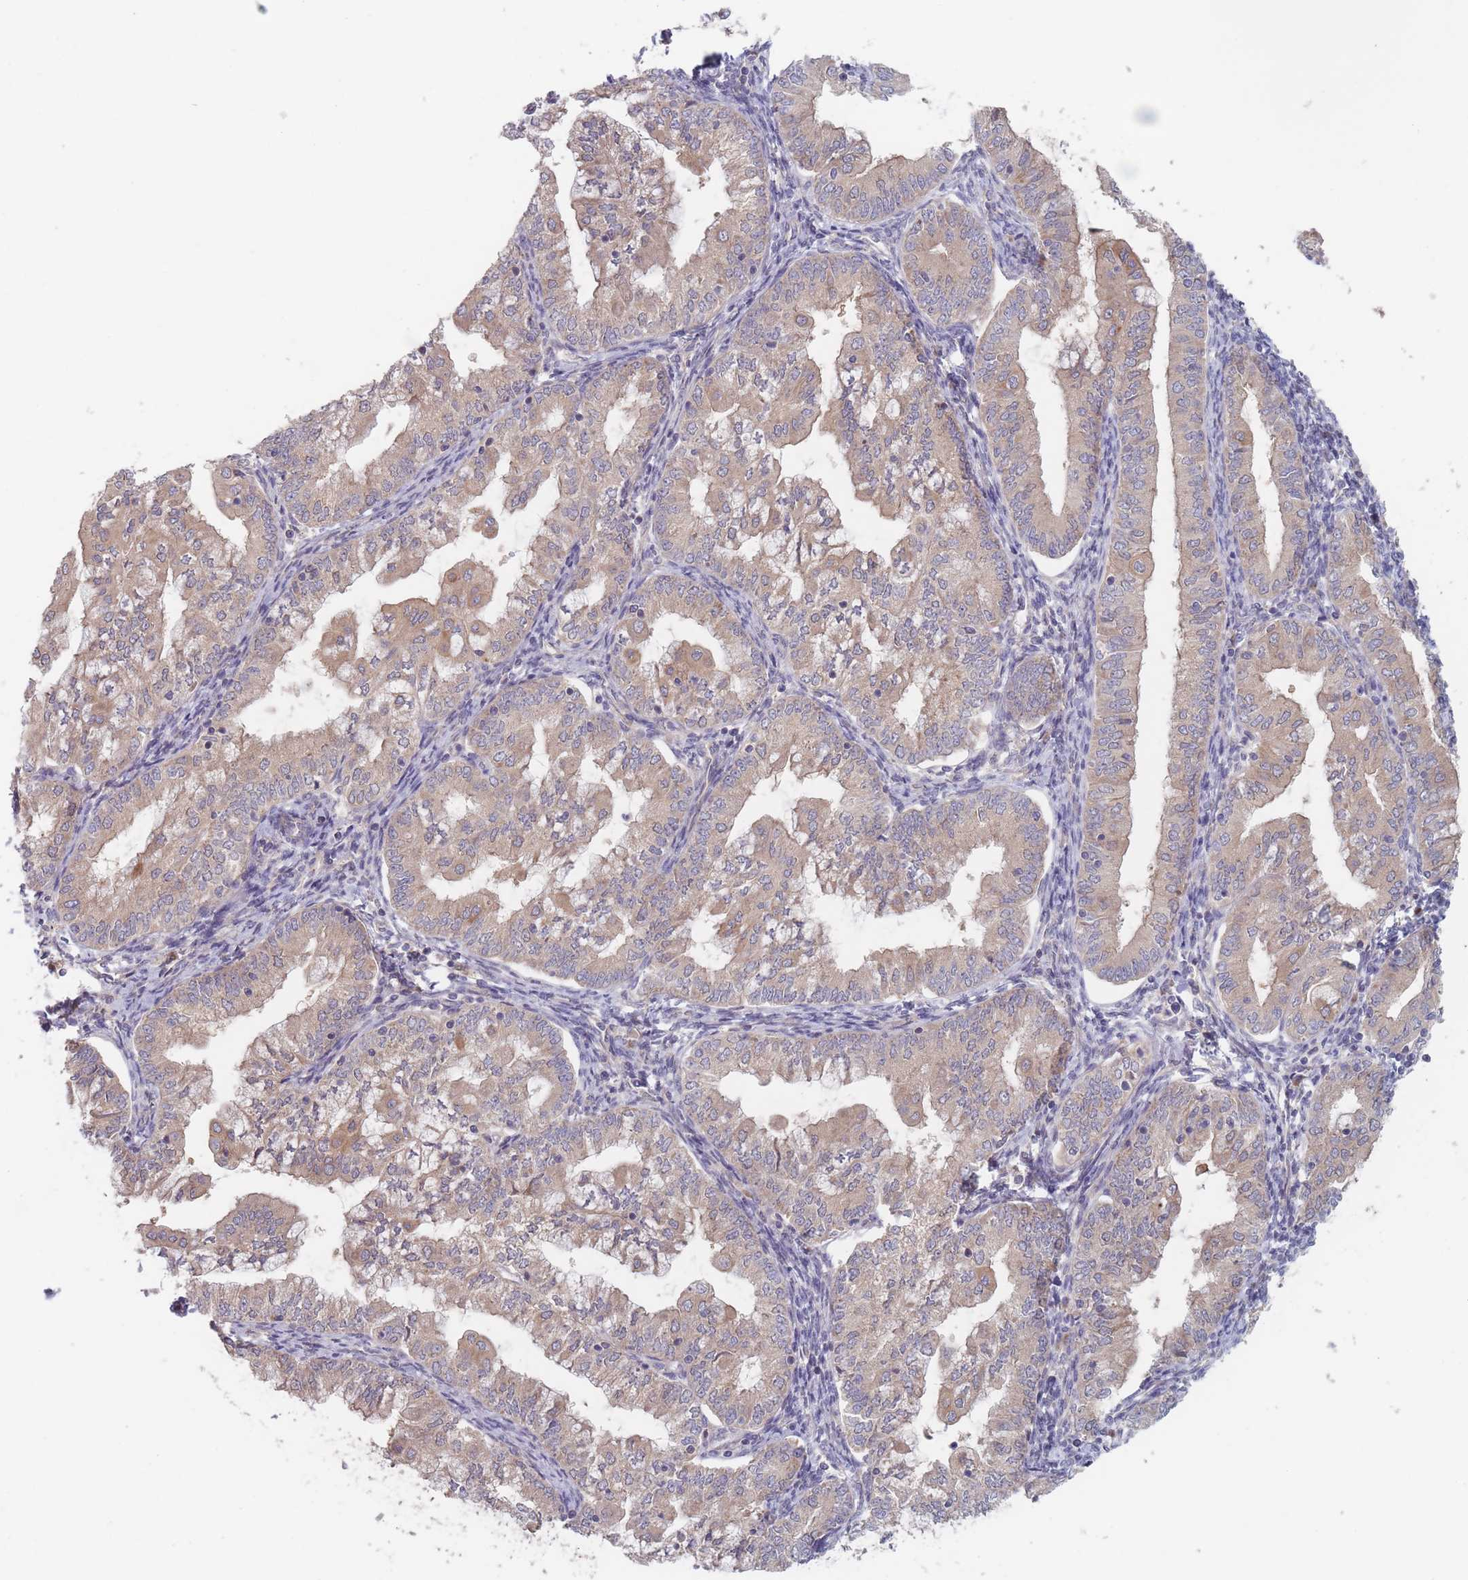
{"staining": {"intensity": "moderate", "quantity": "25%-75%", "location": "cytoplasmic/membranous"}, "tissue": "endometrial cancer", "cell_type": "Tumor cells", "image_type": "cancer", "snomed": [{"axis": "morphology", "description": "Adenocarcinoma, NOS"}, {"axis": "topography", "description": "Endometrium"}], "caption": "Endometrial cancer stained with a brown dye exhibits moderate cytoplasmic/membranous positive positivity in about 25%-75% of tumor cells.", "gene": "EFCC1", "patient": {"sex": "female", "age": 55}}